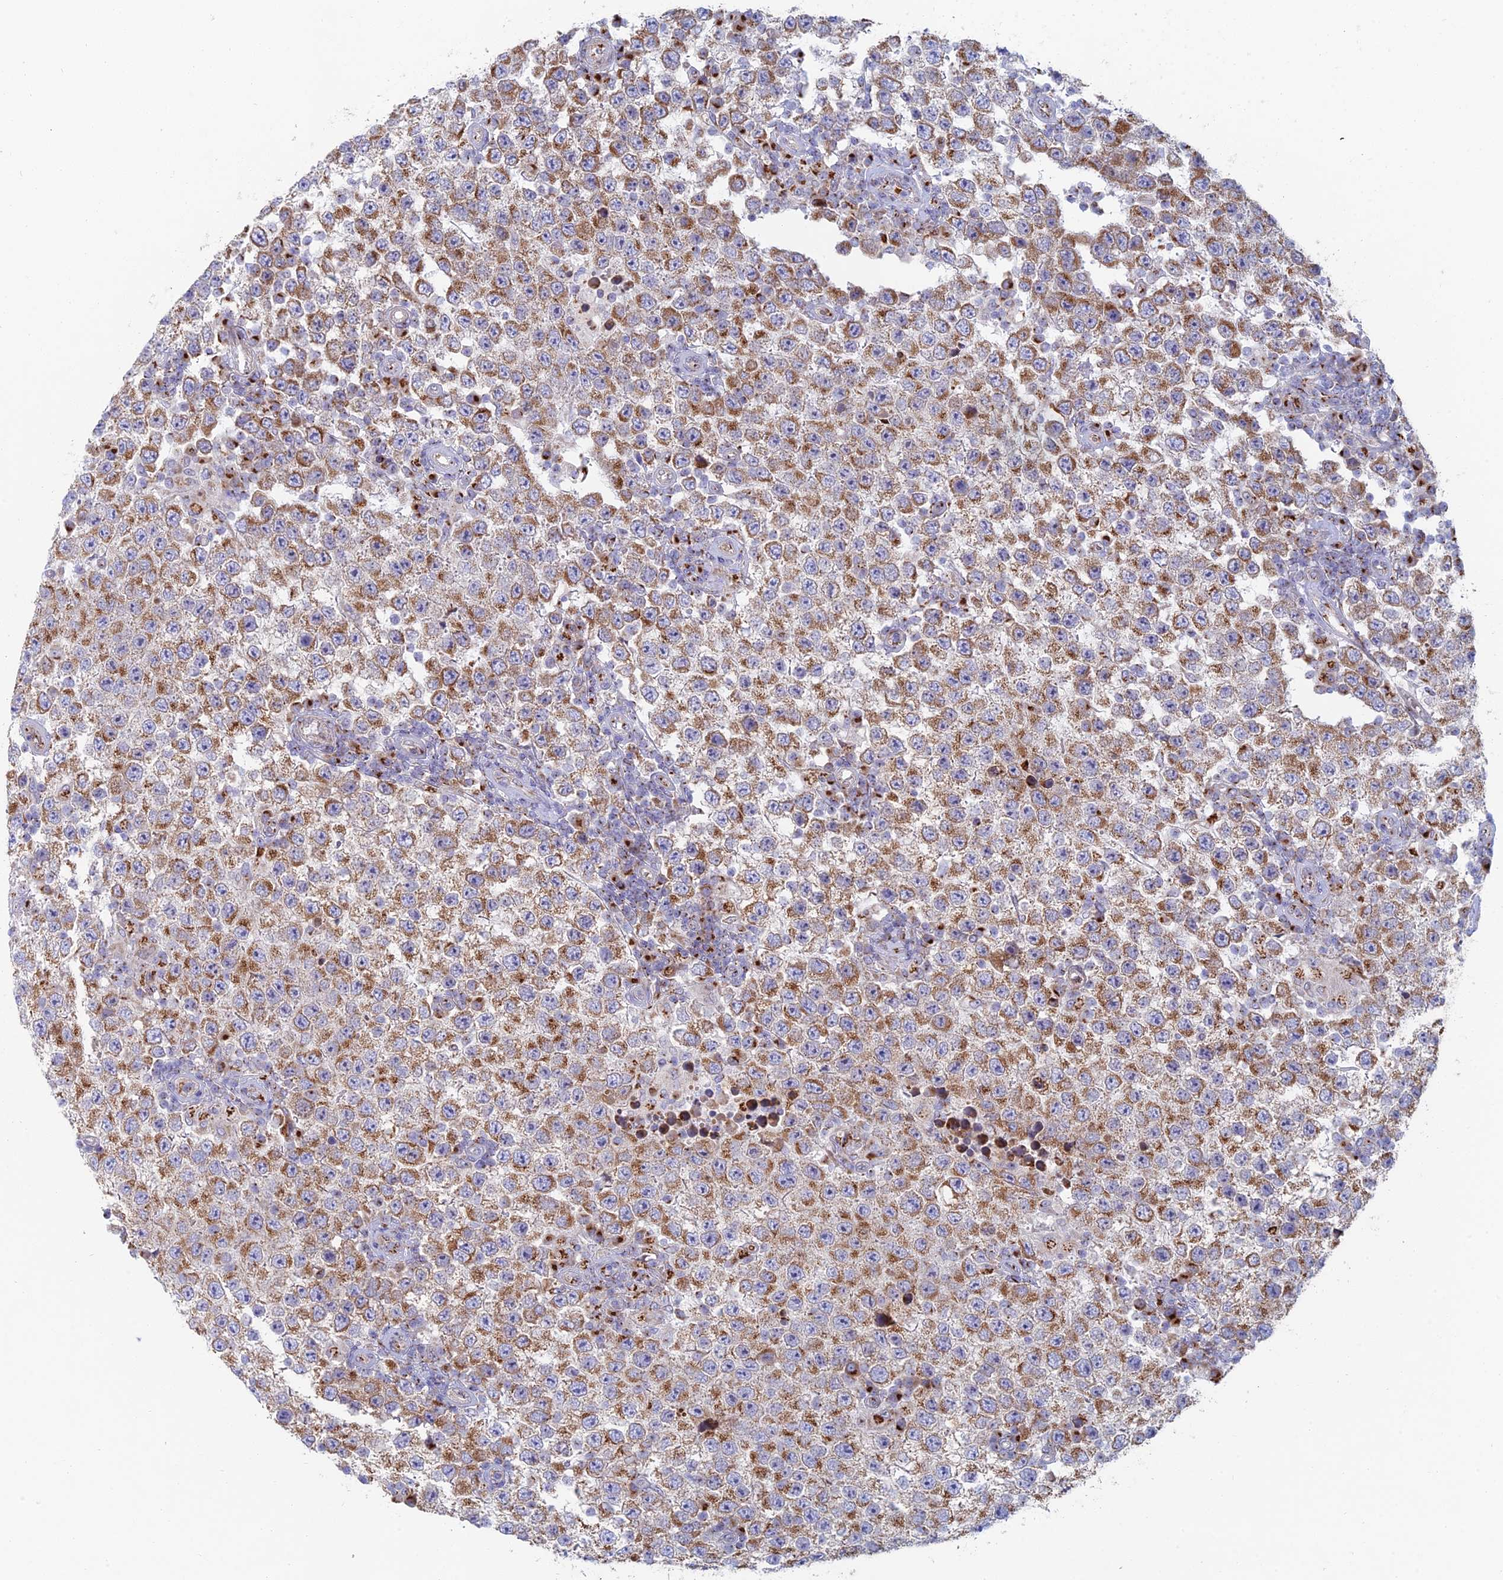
{"staining": {"intensity": "moderate", "quantity": ">75%", "location": "cytoplasmic/membranous"}, "tissue": "testis cancer", "cell_type": "Tumor cells", "image_type": "cancer", "snomed": [{"axis": "morphology", "description": "Normal tissue, NOS"}, {"axis": "morphology", "description": "Urothelial carcinoma, High grade"}, {"axis": "morphology", "description": "Seminoma, NOS"}, {"axis": "morphology", "description": "Carcinoma, Embryonal, NOS"}, {"axis": "topography", "description": "Urinary bladder"}, {"axis": "topography", "description": "Testis"}], "caption": "IHC of human testis cancer (embryonal carcinoma) exhibits medium levels of moderate cytoplasmic/membranous staining in about >75% of tumor cells.", "gene": "HS2ST1", "patient": {"sex": "male", "age": 41}}